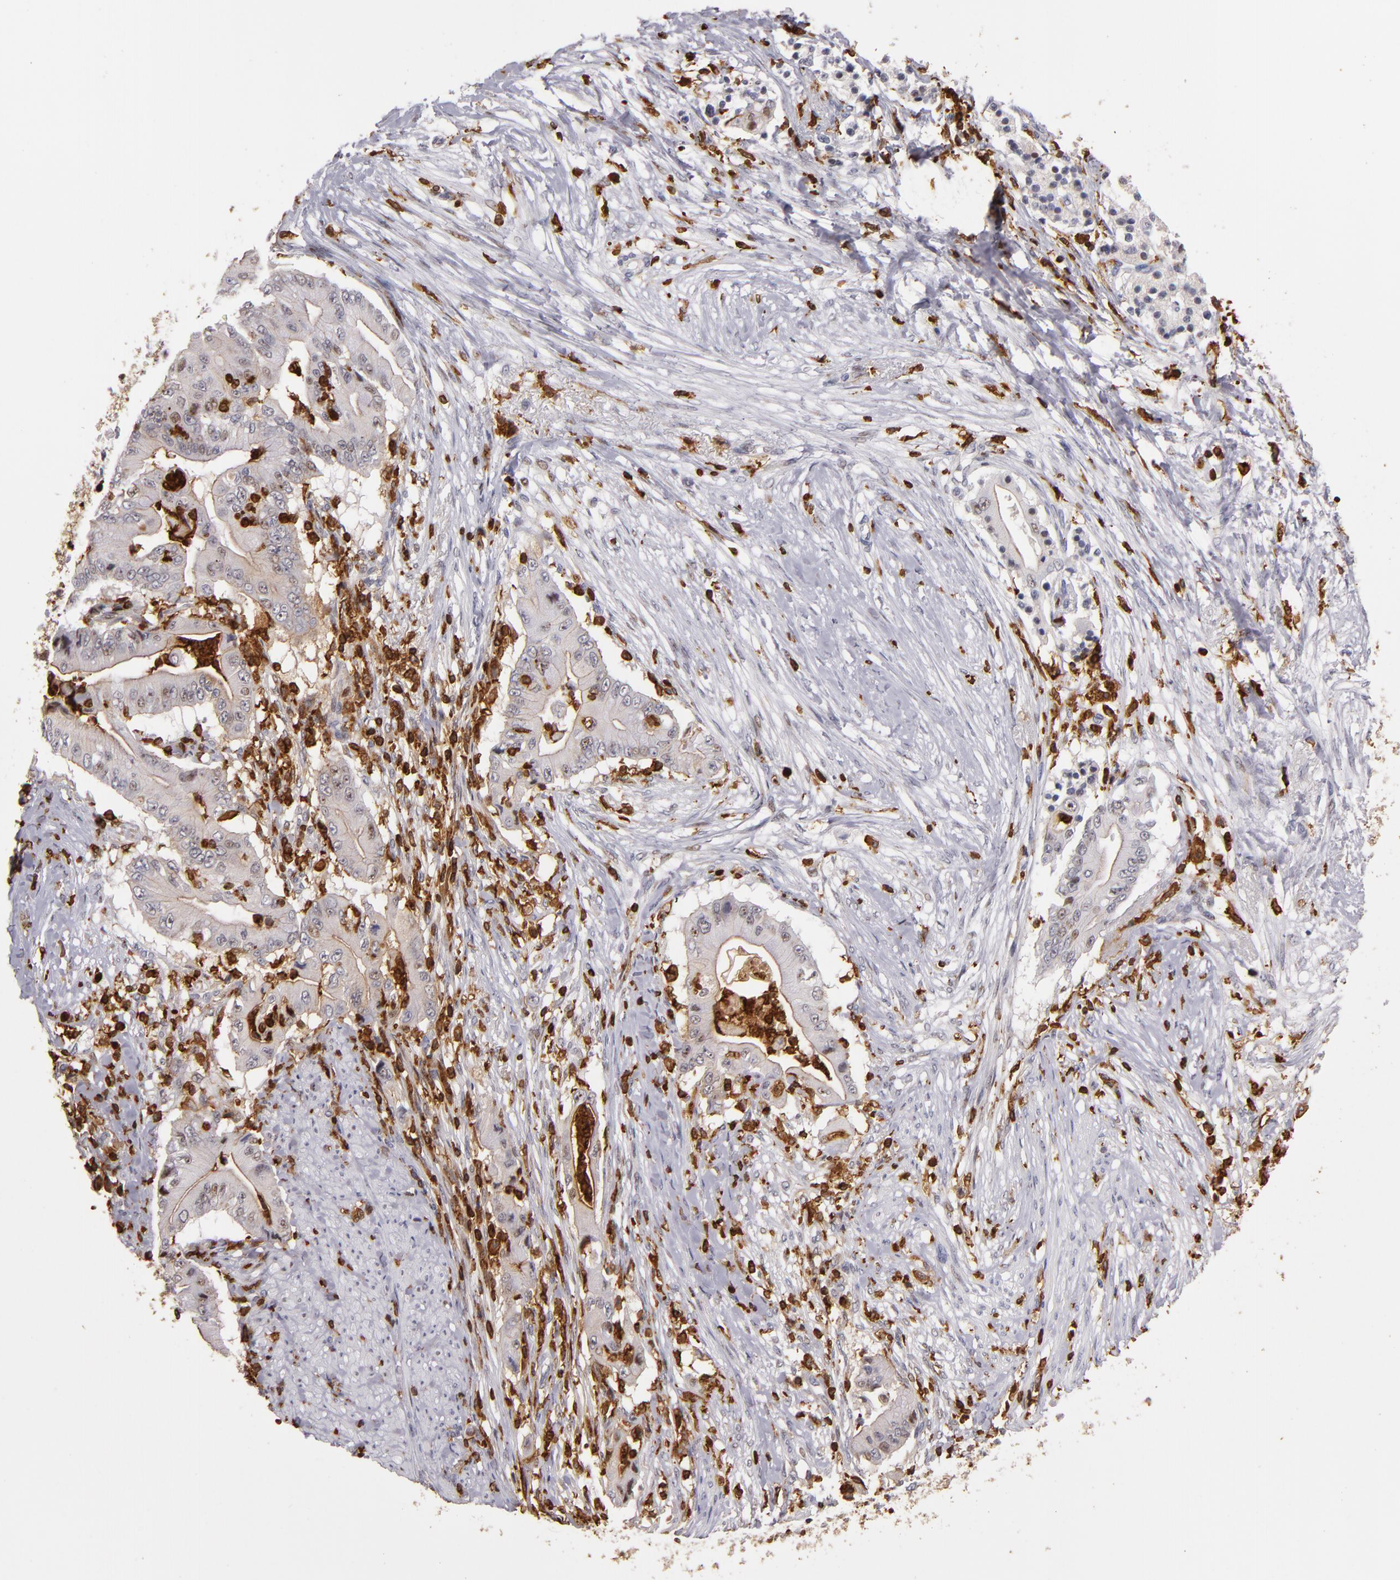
{"staining": {"intensity": "weak", "quantity": ">75%", "location": "cytoplasmic/membranous,nuclear"}, "tissue": "pancreatic cancer", "cell_type": "Tumor cells", "image_type": "cancer", "snomed": [{"axis": "morphology", "description": "Adenocarcinoma, NOS"}, {"axis": "topography", "description": "Pancreas"}], "caption": "A brown stain labels weak cytoplasmic/membranous and nuclear expression of a protein in adenocarcinoma (pancreatic) tumor cells. Nuclei are stained in blue.", "gene": "WAS", "patient": {"sex": "male", "age": 62}}